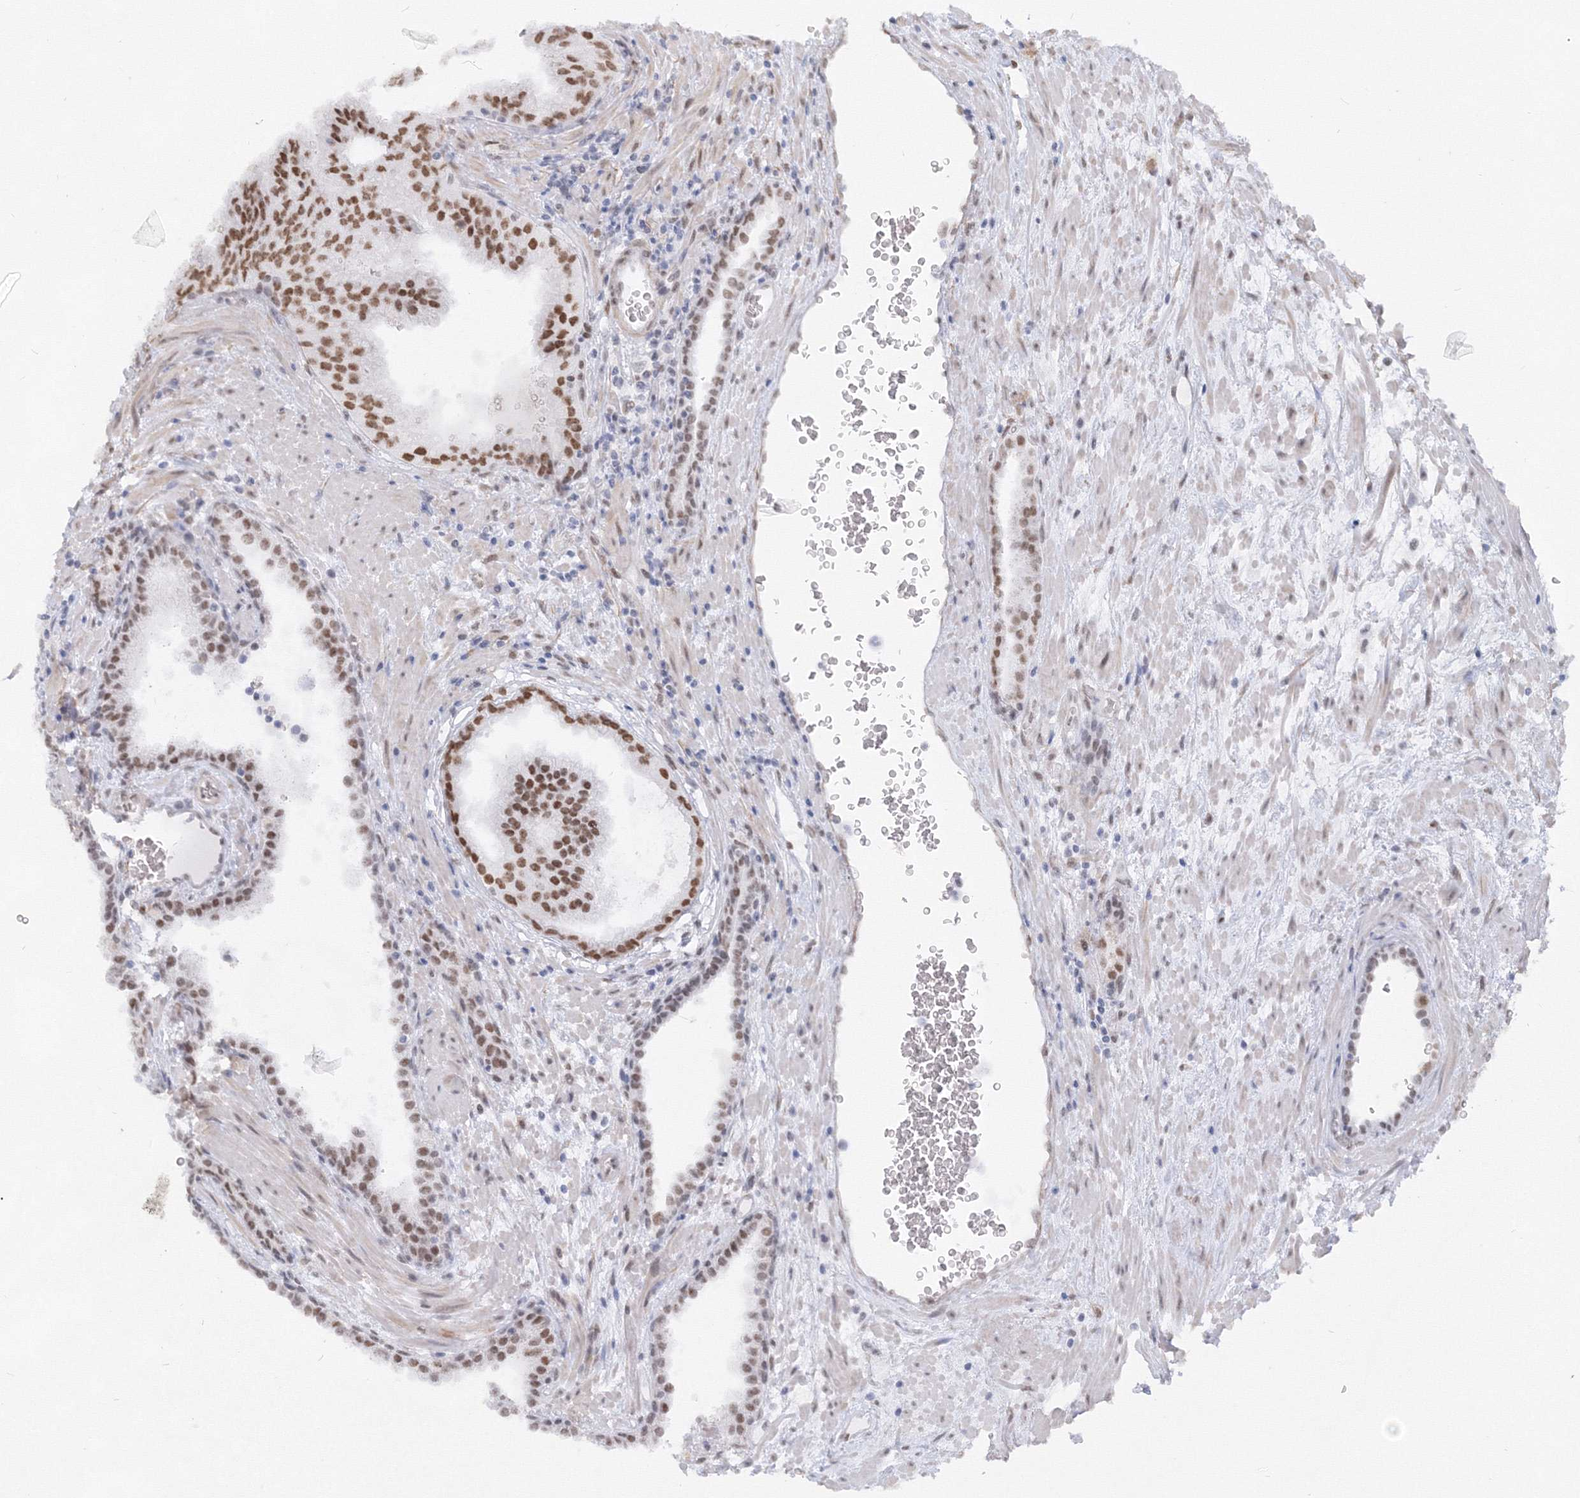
{"staining": {"intensity": "moderate", "quantity": ">75%", "location": "nuclear"}, "tissue": "prostate cancer", "cell_type": "Tumor cells", "image_type": "cancer", "snomed": [{"axis": "morphology", "description": "Adenocarcinoma, High grade"}, {"axis": "topography", "description": "Prostate"}], "caption": "About >75% of tumor cells in human prostate cancer exhibit moderate nuclear protein staining as visualized by brown immunohistochemical staining.", "gene": "ZNF638", "patient": {"sex": "male", "age": 68}}